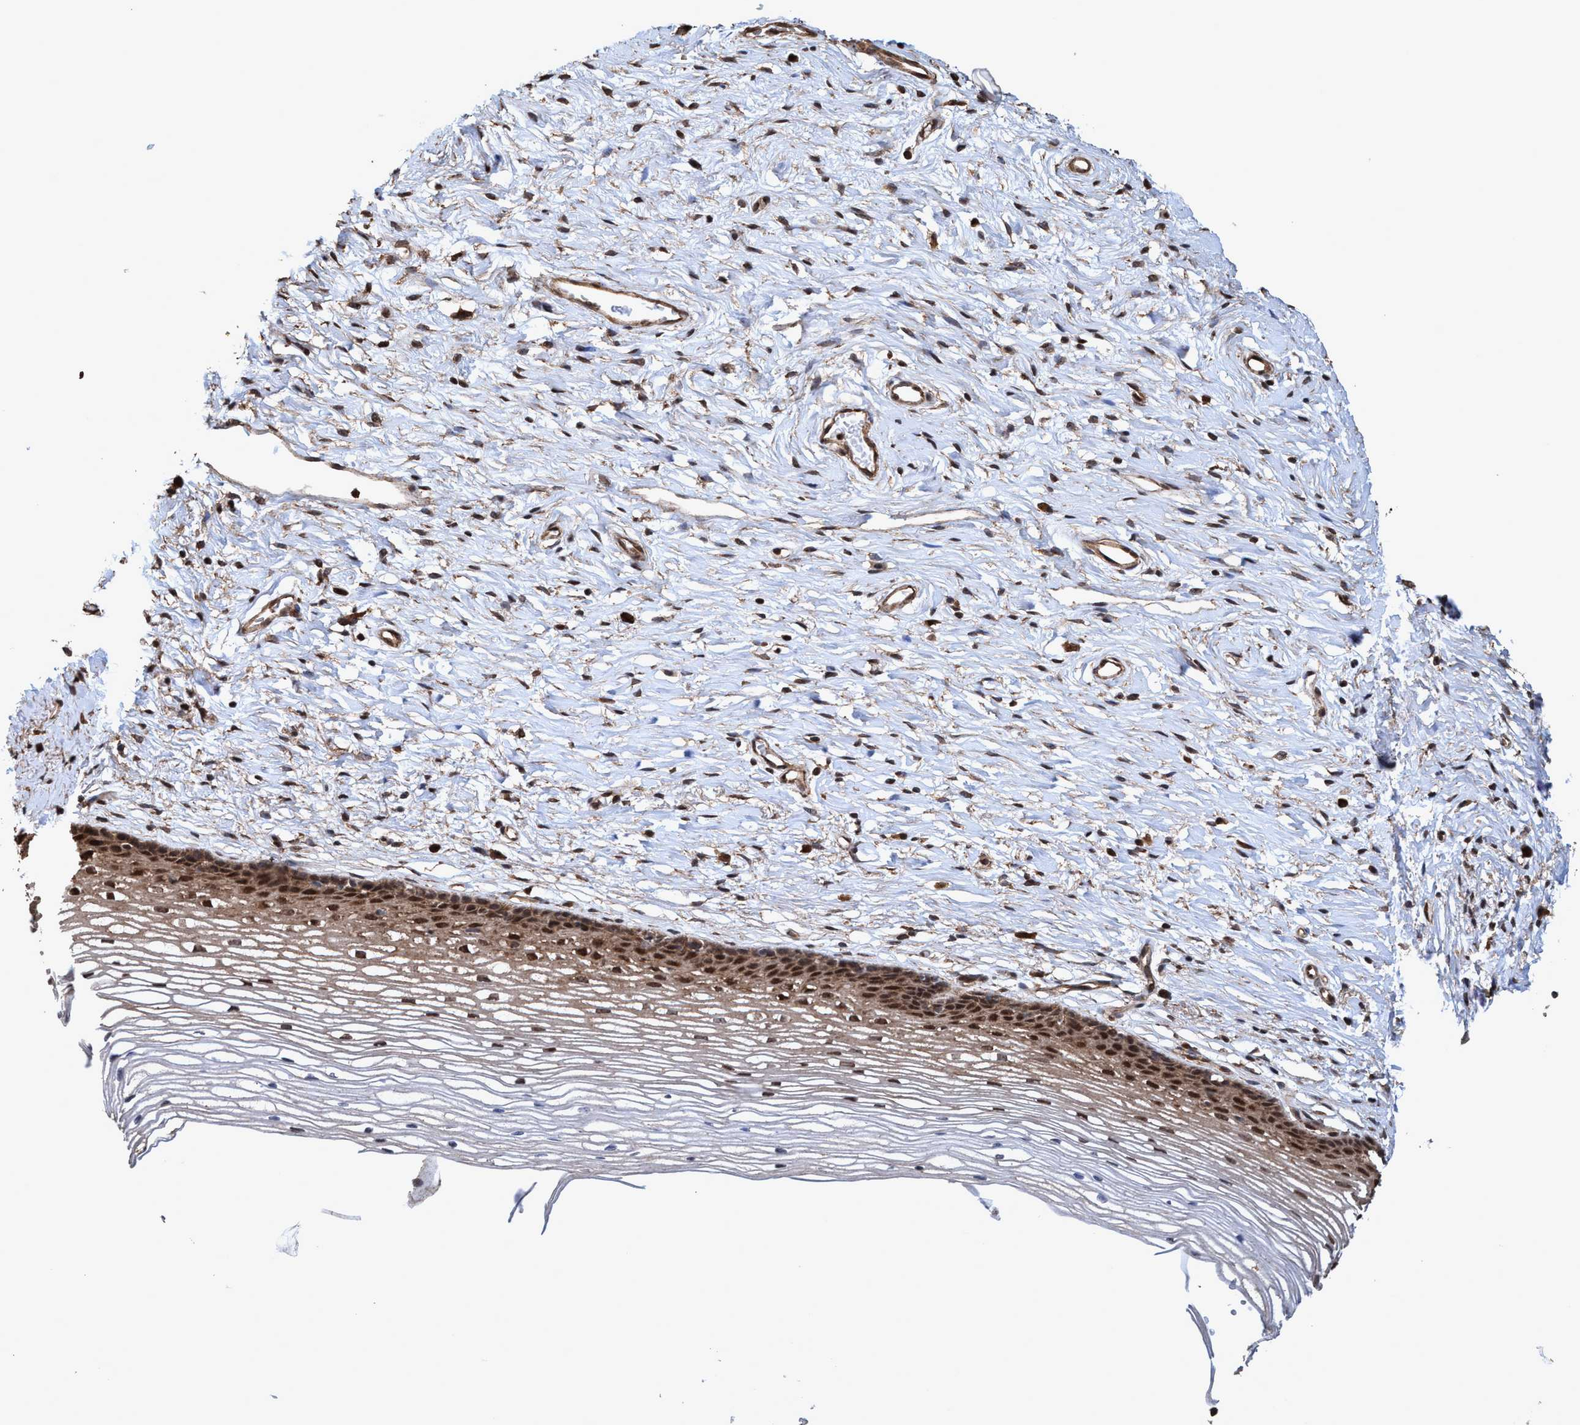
{"staining": {"intensity": "moderate", "quantity": ">75%", "location": "cytoplasmic/membranous"}, "tissue": "cervix", "cell_type": "Glandular cells", "image_type": "normal", "snomed": [{"axis": "morphology", "description": "Normal tissue, NOS"}, {"axis": "topography", "description": "Cervix"}], "caption": "This image exhibits immunohistochemistry (IHC) staining of benign cervix, with medium moderate cytoplasmic/membranous positivity in approximately >75% of glandular cells.", "gene": "TRPC7", "patient": {"sex": "female", "age": 77}}